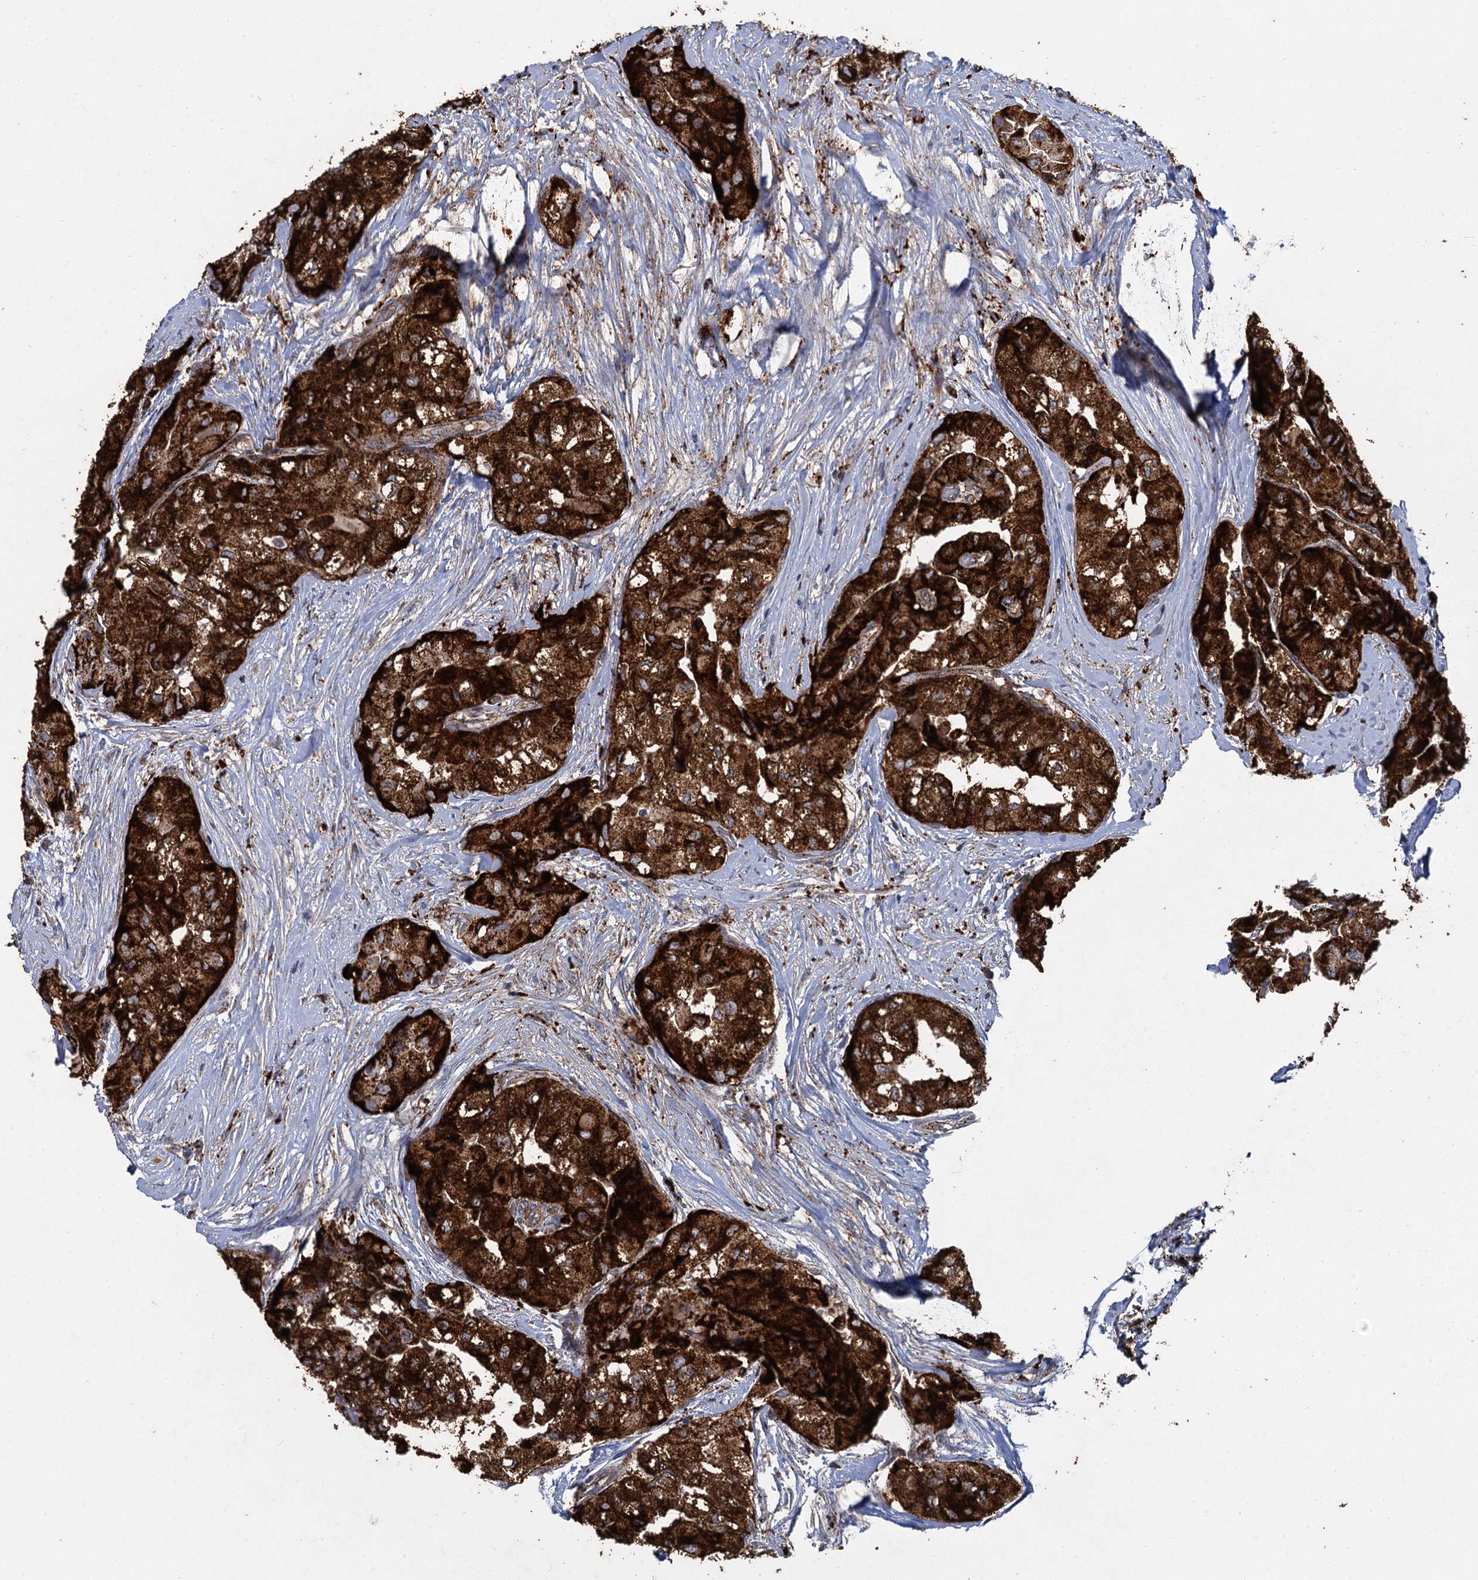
{"staining": {"intensity": "strong", "quantity": ">75%", "location": "cytoplasmic/membranous"}, "tissue": "thyroid cancer", "cell_type": "Tumor cells", "image_type": "cancer", "snomed": [{"axis": "morphology", "description": "Papillary adenocarcinoma, NOS"}, {"axis": "topography", "description": "Thyroid gland"}], "caption": "Protein expression analysis of thyroid cancer displays strong cytoplasmic/membranous staining in approximately >75% of tumor cells.", "gene": "GBA1", "patient": {"sex": "female", "age": 59}}